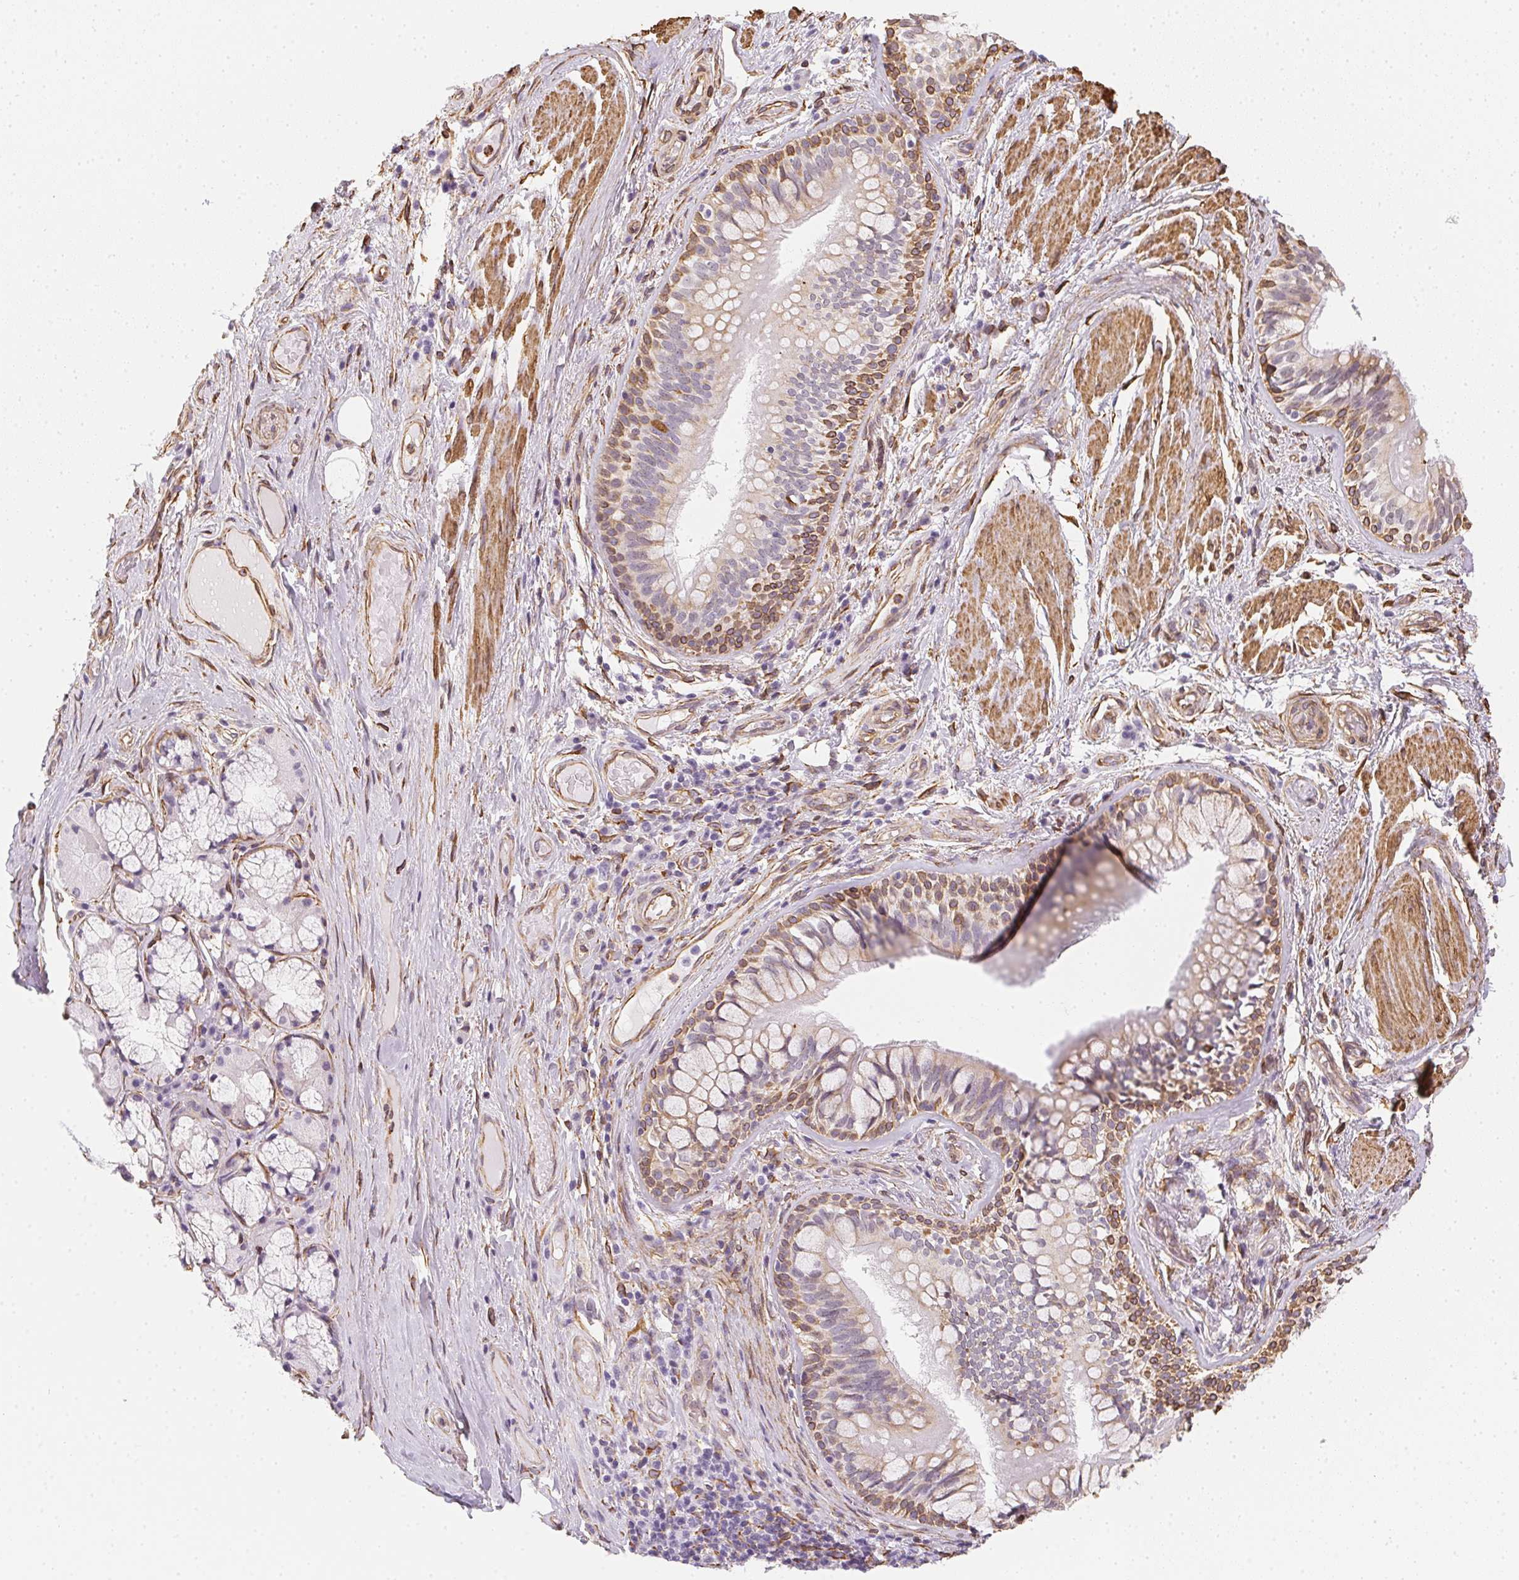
{"staining": {"intensity": "negative", "quantity": "none", "location": "none"}, "tissue": "adipose tissue", "cell_type": "Adipocytes", "image_type": "normal", "snomed": [{"axis": "morphology", "description": "Normal tissue, NOS"}, {"axis": "topography", "description": "Cartilage tissue"}, {"axis": "topography", "description": "Bronchus"}], "caption": "IHC micrograph of unremarkable adipose tissue: adipose tissue stained with DAB (3,3'-diaminobenzidine) demonstrates no significant protein staining in adipocytes.", "gene": "RSBN1", "patient": {"sex": "male", "age": 64}}